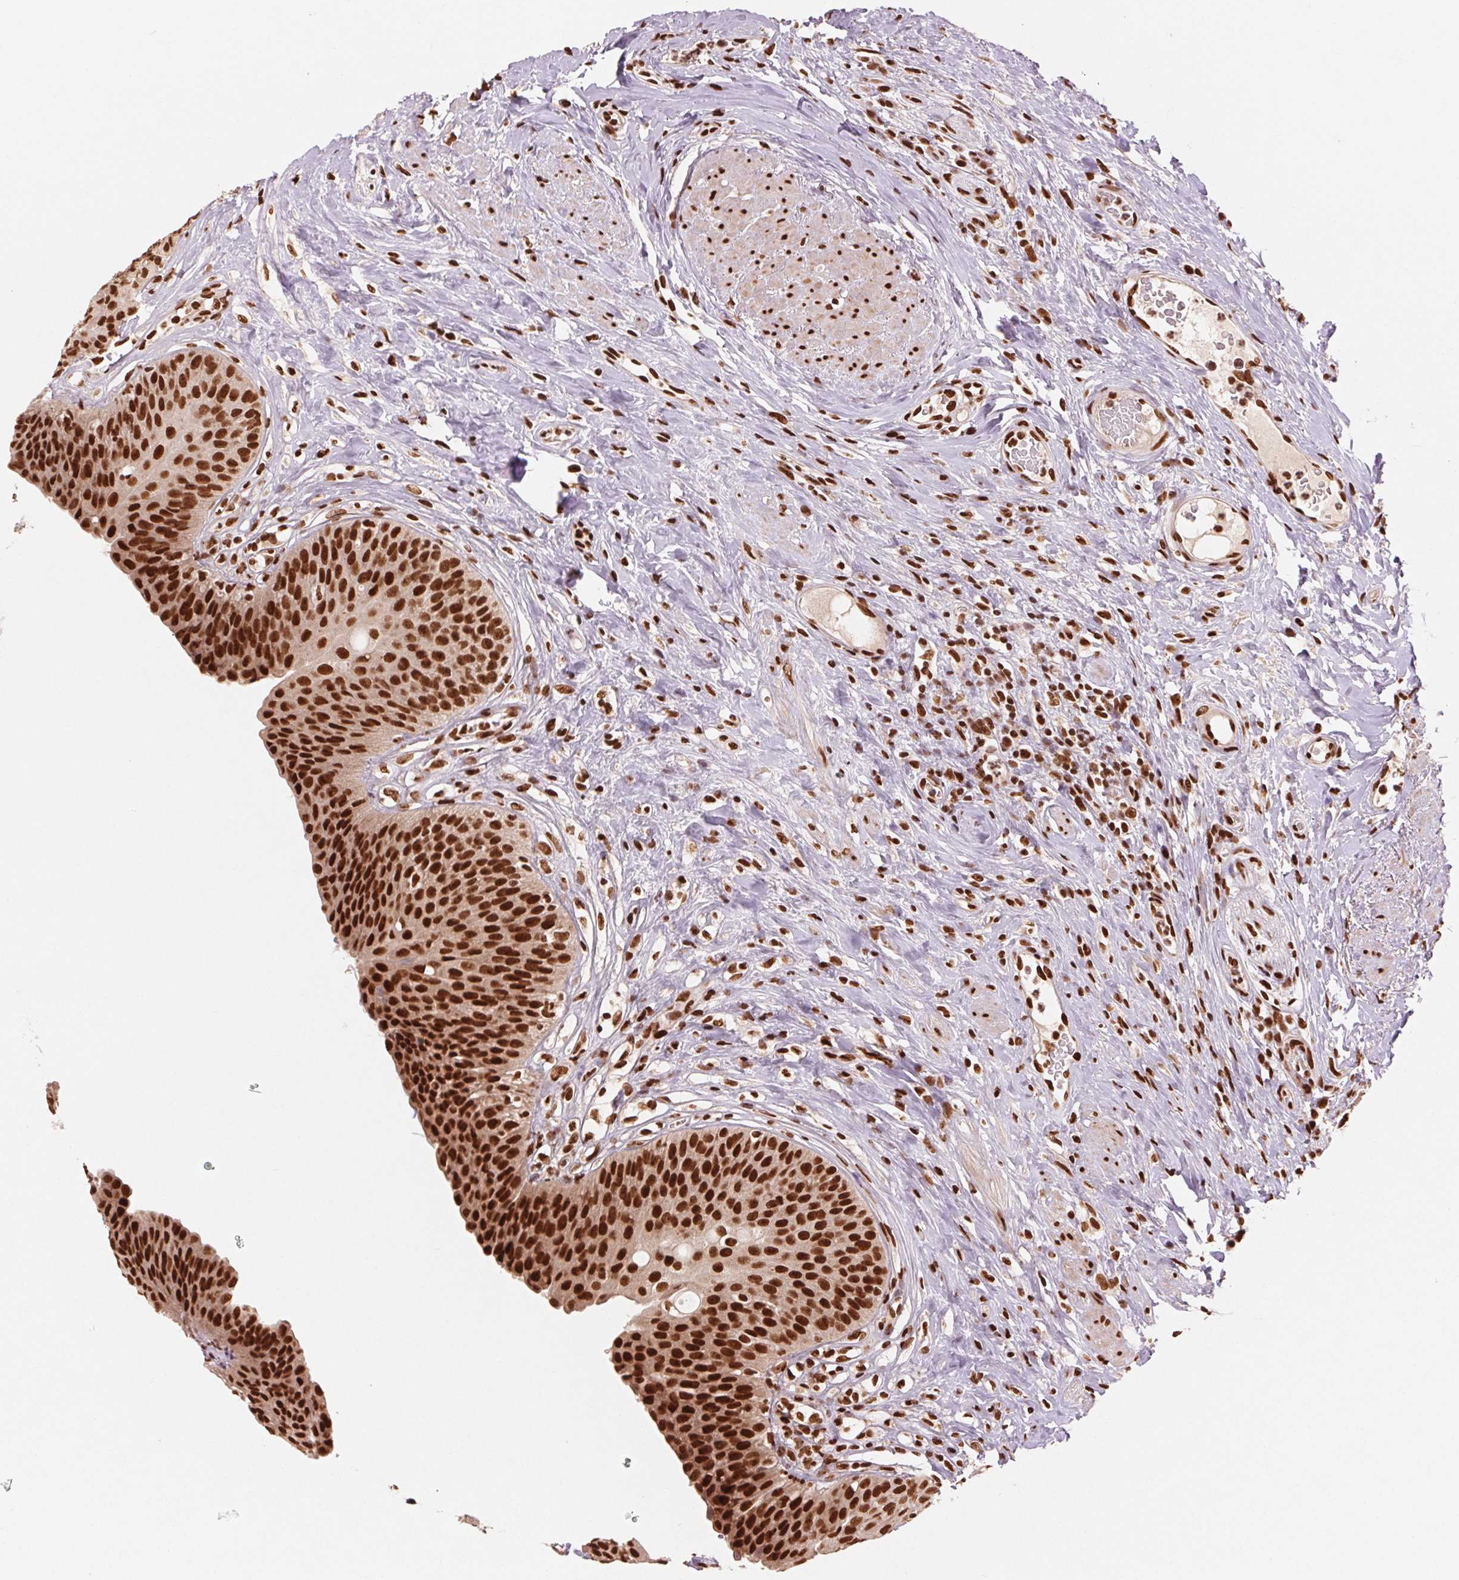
{"staining": {"intensity": "strong", "quantity": ">75%", "location": "nuclear"}, "tissue": "urinary bladder", "cell_type": "Urothelial cells", "image_type": "normal", "snomed": [{"axis": "morphology", "description": "Normal tissue, NOS"}, {"axis": "topography", "description": "Urinary bladder"}], "caption": "Brown immunohistochemical staining in unremarkable human urinary bladder displays strong nuclear staining in approximately >75% of urothelial cells. (DAB (3,3'-diaminobenzidine) = brown stain, brightfield microscopy at high magnification).", "gene": "TTLL9", "patient": {"sex": "female", "age": 56}}